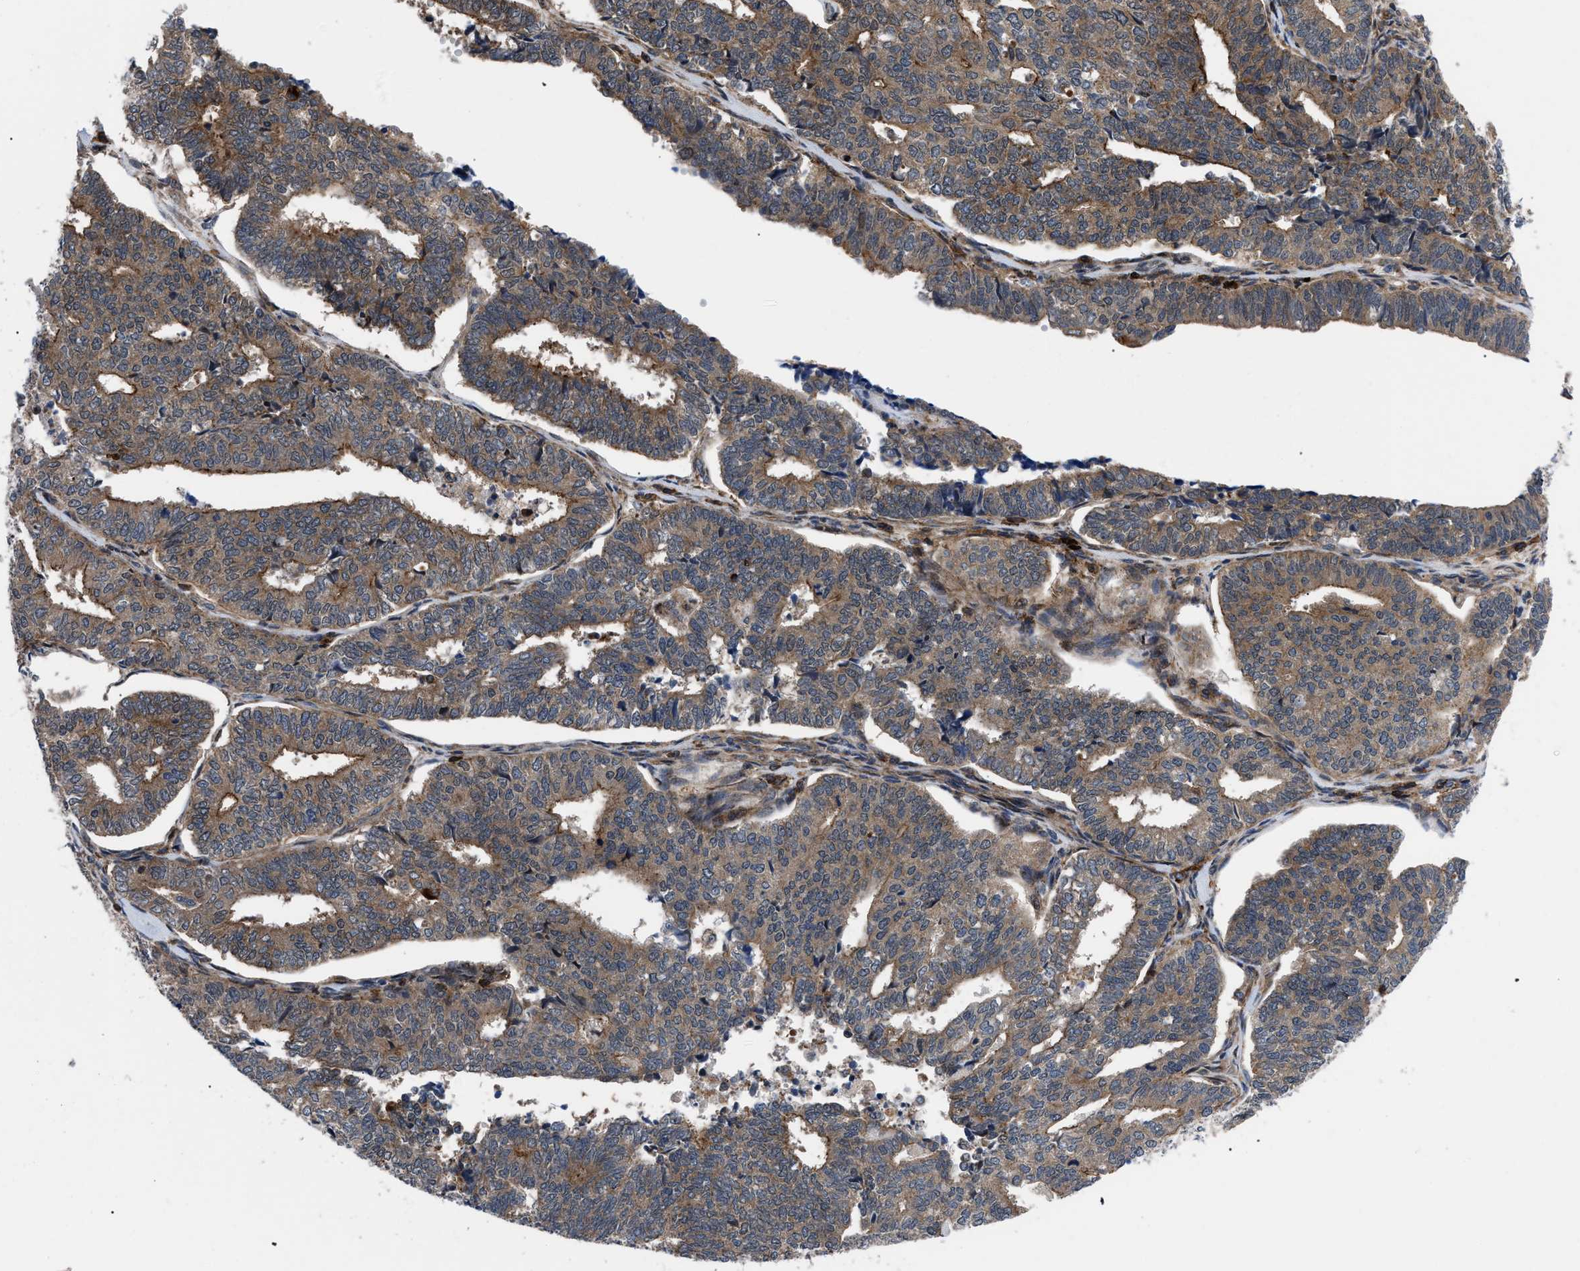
{"staining": {"intensity": "moderate", "quantity": ">75%", "location": "cytoplasmic/membranous"}, "tissue": "endometrial cancer", "cell_type": "Tumor cells", "image_type": "cancer", "snomed": [{"axis": "morphology", "description": "Adenocarcinoma, NOS"}, {"axis": "topography", "description": "Endometrium"}], "caption": "The histopathology image reveals staining of endometrial cancer, revealing moderate cytoplasmic/membranous protein staining (brown color) within tumor cells. The protein is shown in brown color, while the nuclei are stained blue.", "gene": "SPAST", "patient": {"sex": "female", "age": 70}}